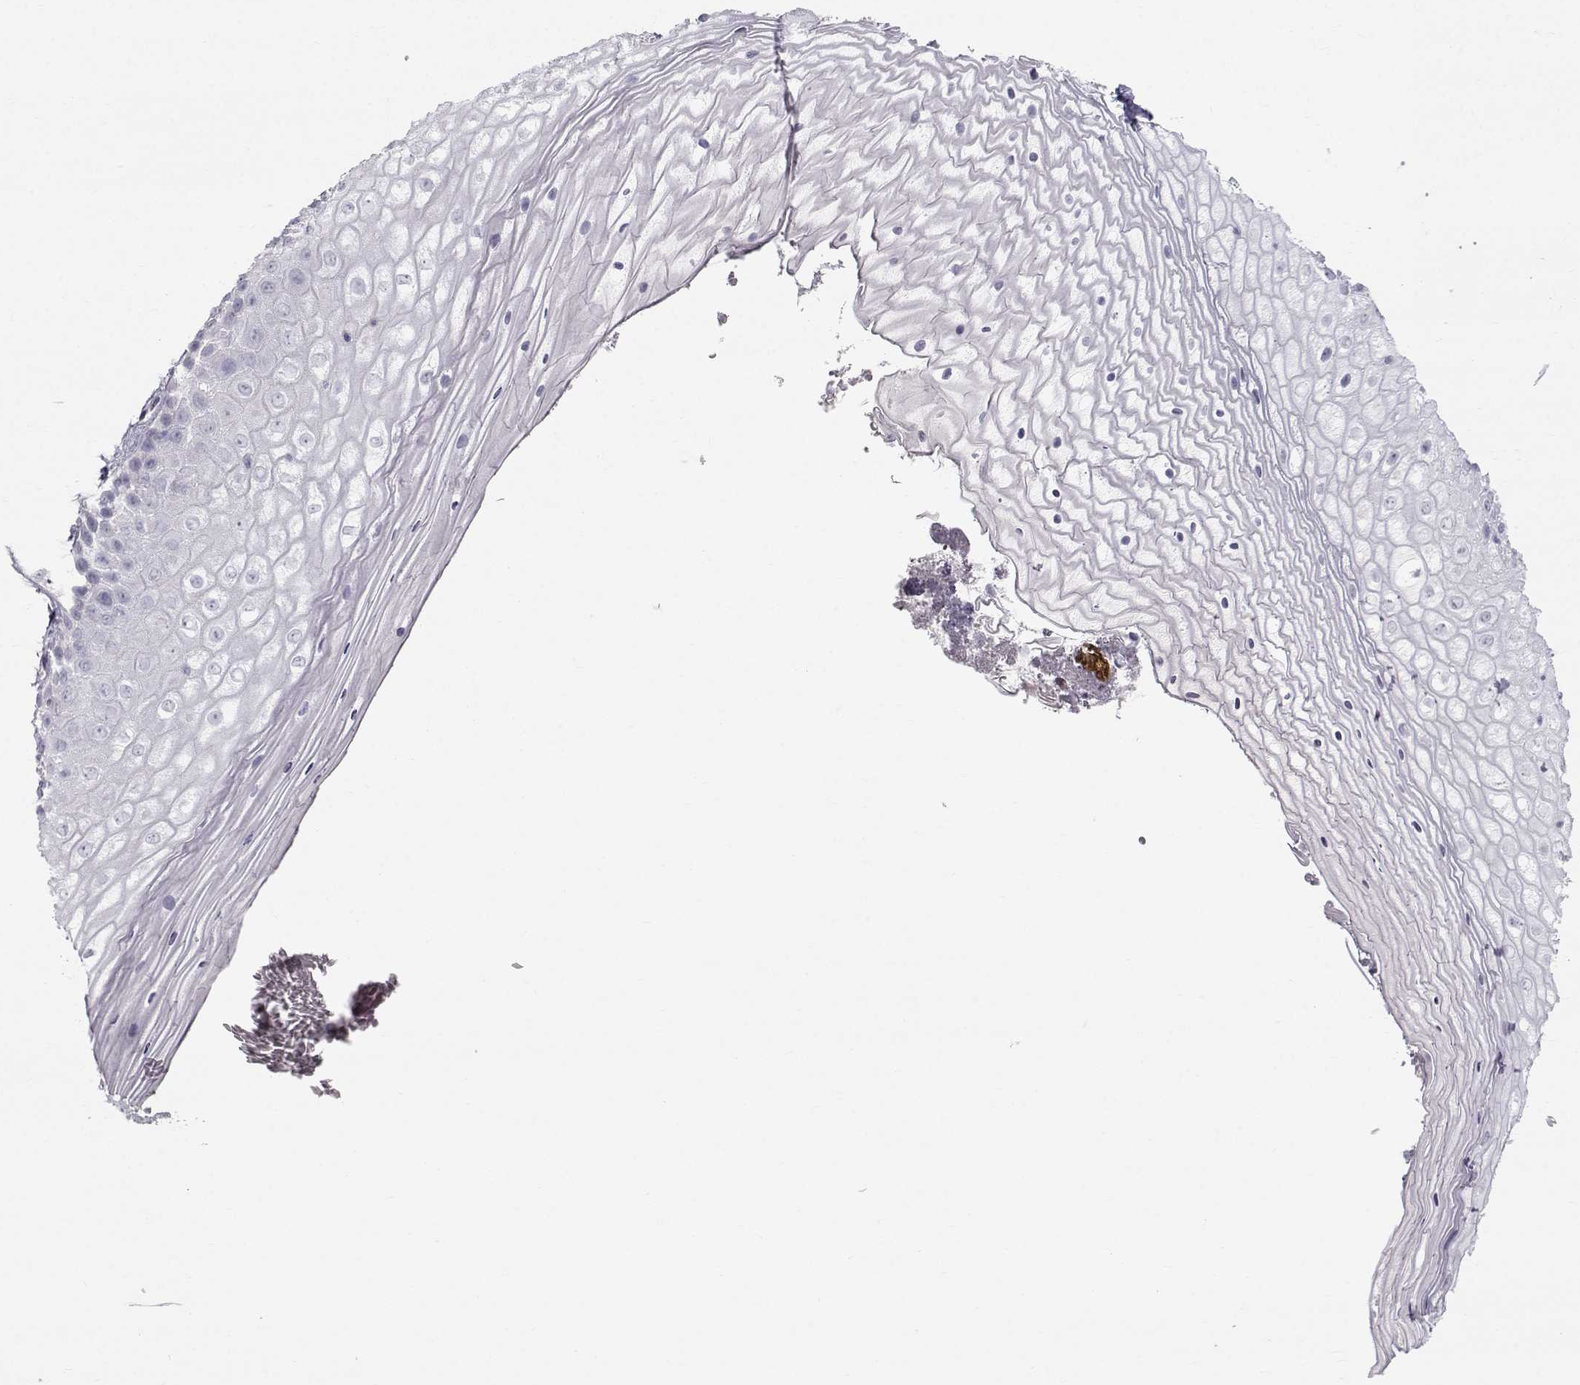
{"staining": {"intensity": "negative", "quantity": "none", "location": "none"}, "tissue": "vagina", "cell_type": "Squamous epithelial cells", "image_type": "normal", "snomed": [{"axis": "morphology", "description": "Normal tissue, NOS"}, {"axis": "topography", "description": "Vagina"}], "caption": "Immunohistochemistry of unremarkable vagina shows no positivity in squamous epithelial cells.", "gene": "SPDYE4", "patient": {"sex": "female", "age": 47}}